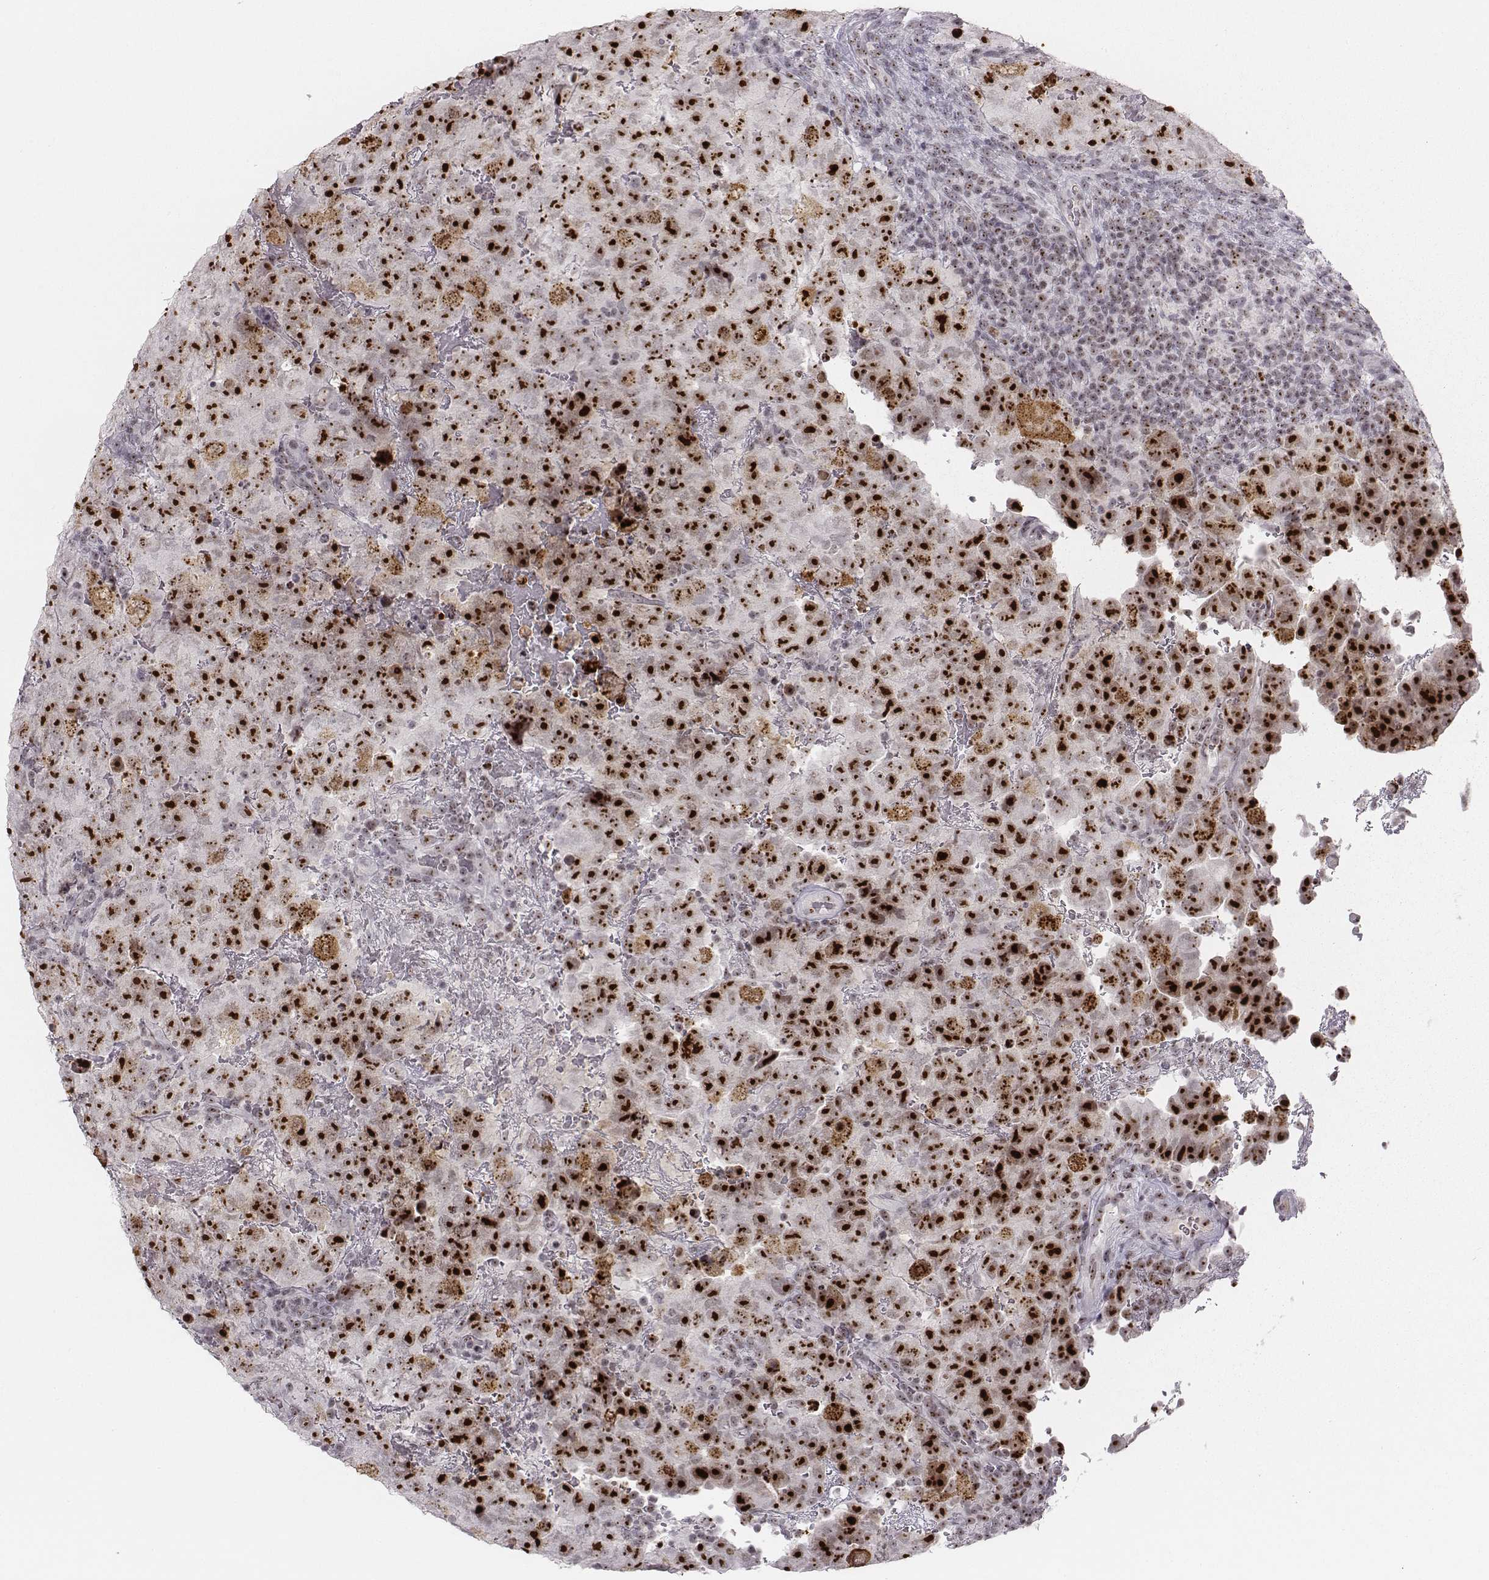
{"staining": {"intensity": "strong", "quantity": ">75%", "location": "nuclear"}, "tissue": "testis cancer", "cell_type": "Tumor cells", "image_type": "cancer", "snomed": [{"axis": "morphology", "description": "Carcinoma, Embryonal, NOS"}, {"axis": "topography", "description": "Testis"}], "caption": "A histopathology image of testis cancer (embryonal carcinoma) stained for a protein shows strong nuclear brown staining in tumor cells.", "gene": "NIFK", "patient": {"sex": "male", "age": 24}}